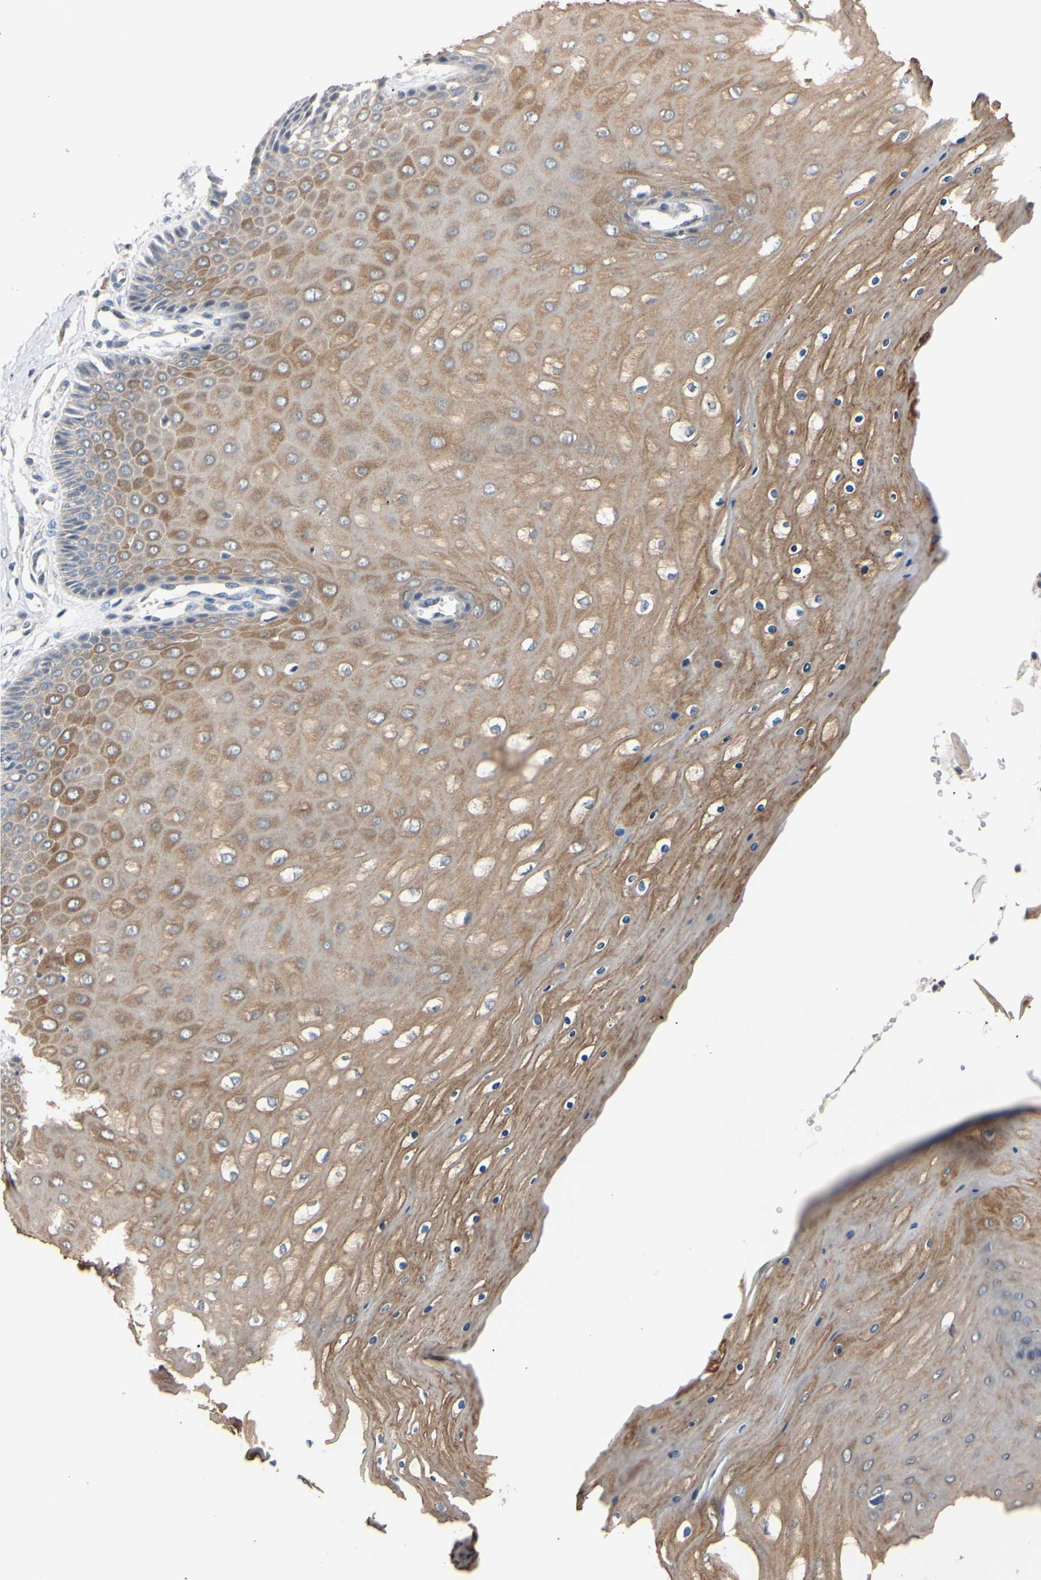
{"staining": {"intensity": "weak", "quantity": ">75%", "location": "cytoplasmic/membranous"}, "tissue": "cervix", "cell_type": "Glandular cells", "image_type": "normal", "snomed": [{"axis": "morphology", "description": "Normal tissue, NOS"}, {"axis": "topography", "description": "Cervix"}], "caption": "Protein staining by IHC demonstrates weak cytoplasmic/membranous positivity in about >75% of glandular cells in normal cervix.", "gene": "RARS1", "patient": {"sex": "female", "age": 55}}